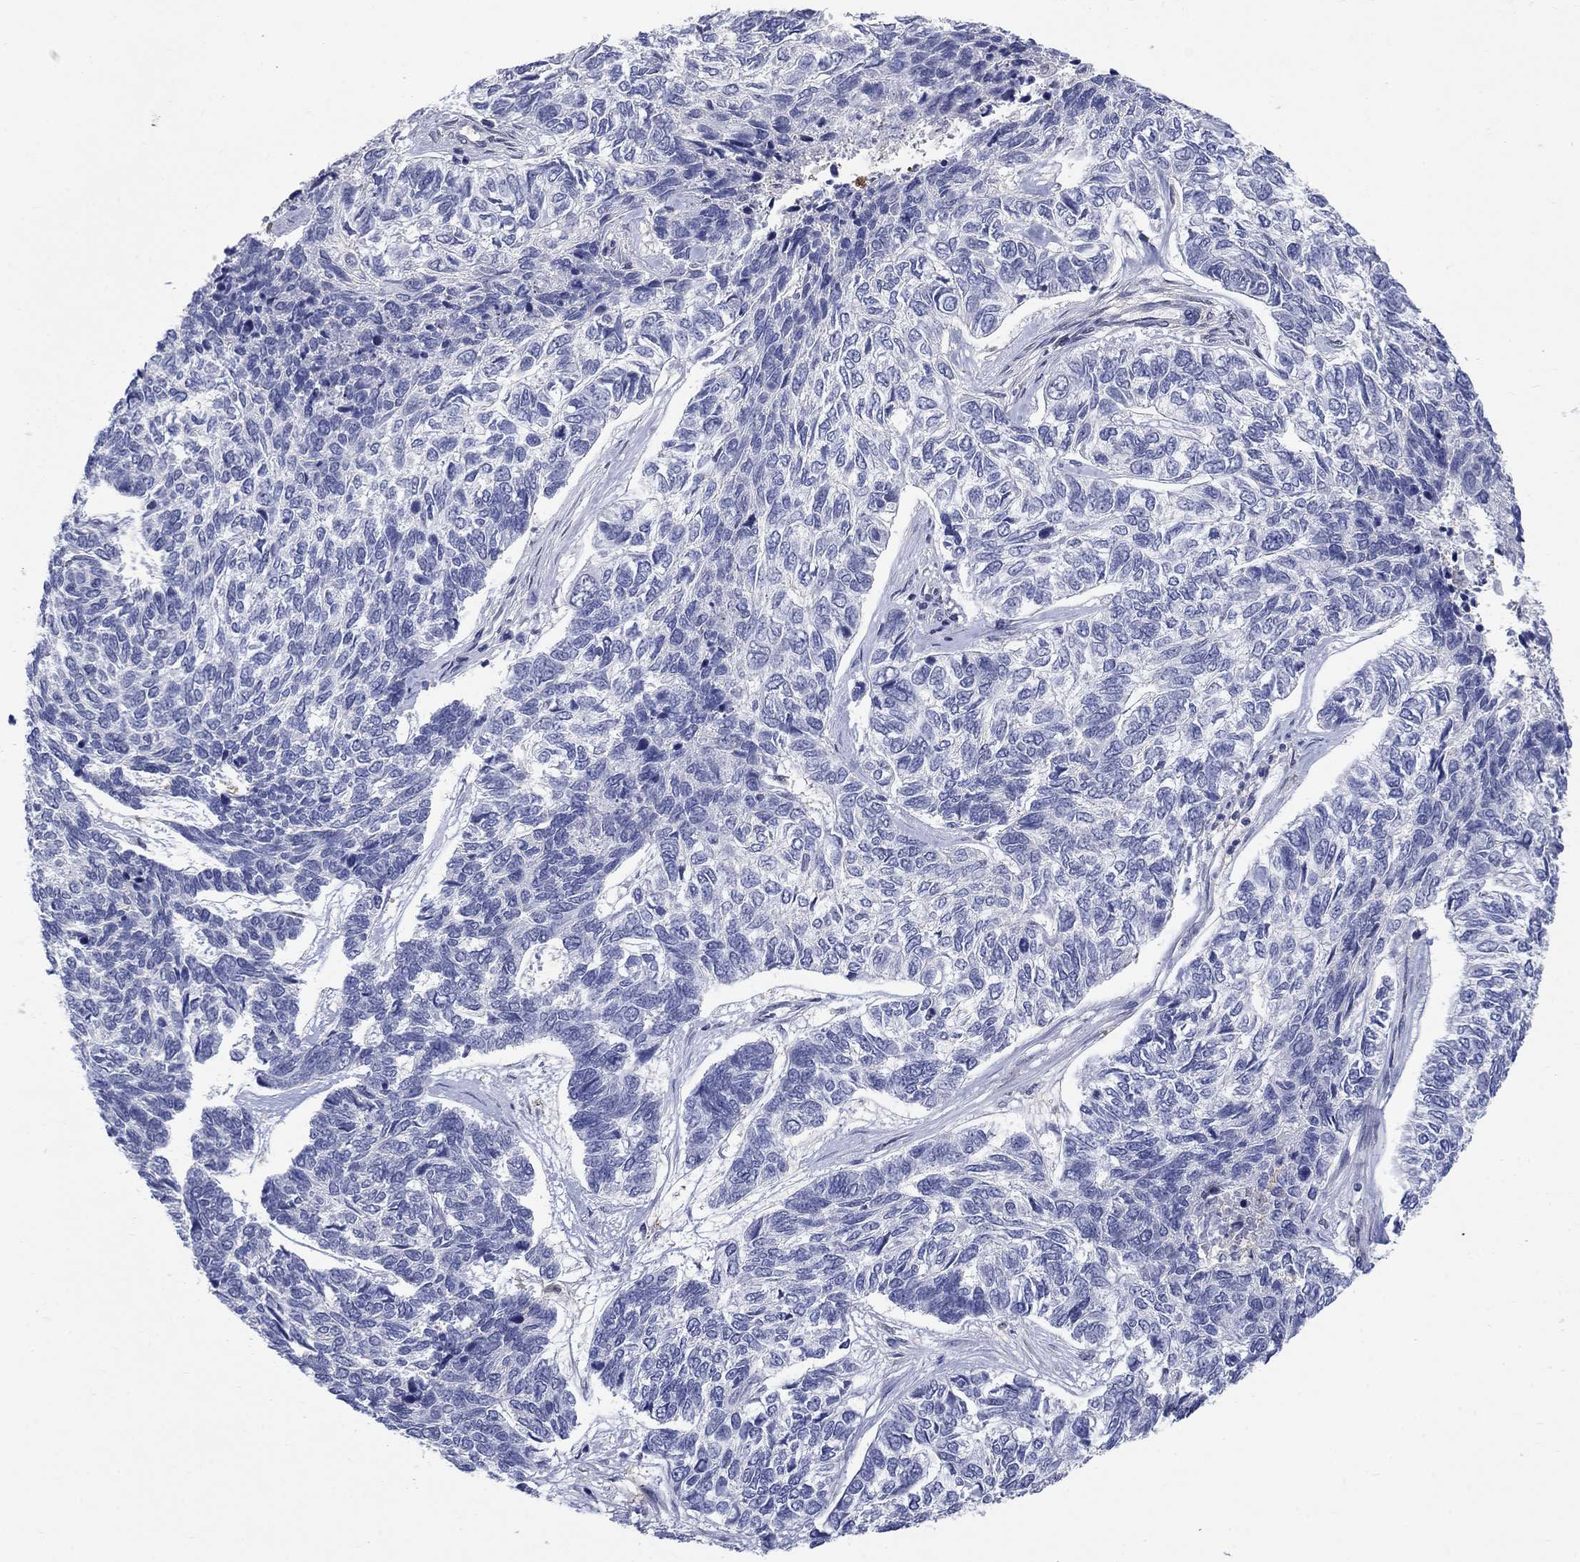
{"staining": {"intensity": "negative", "quantity": "none", "location": "none"}, "tissue": "skin cancer", "cell_type": "Tumor cells", "image_type": "cancer", "snomed": [{"axis": "morphology", "description": "Basal cell carcinoma"}, {"axis": "topography", "description": "Skin"}], "caption": "Immunohistochemistry (IHC) photomicrograph of neoplastic tissue: skin cancer (basal cell carcinoma) stained with DAB (3,3'-diaminobenzidine) demonstrates no significant protein expression in tumor cells.", "gene": "EGFLAM", "patient": {"sex": "female", "age": 65}}